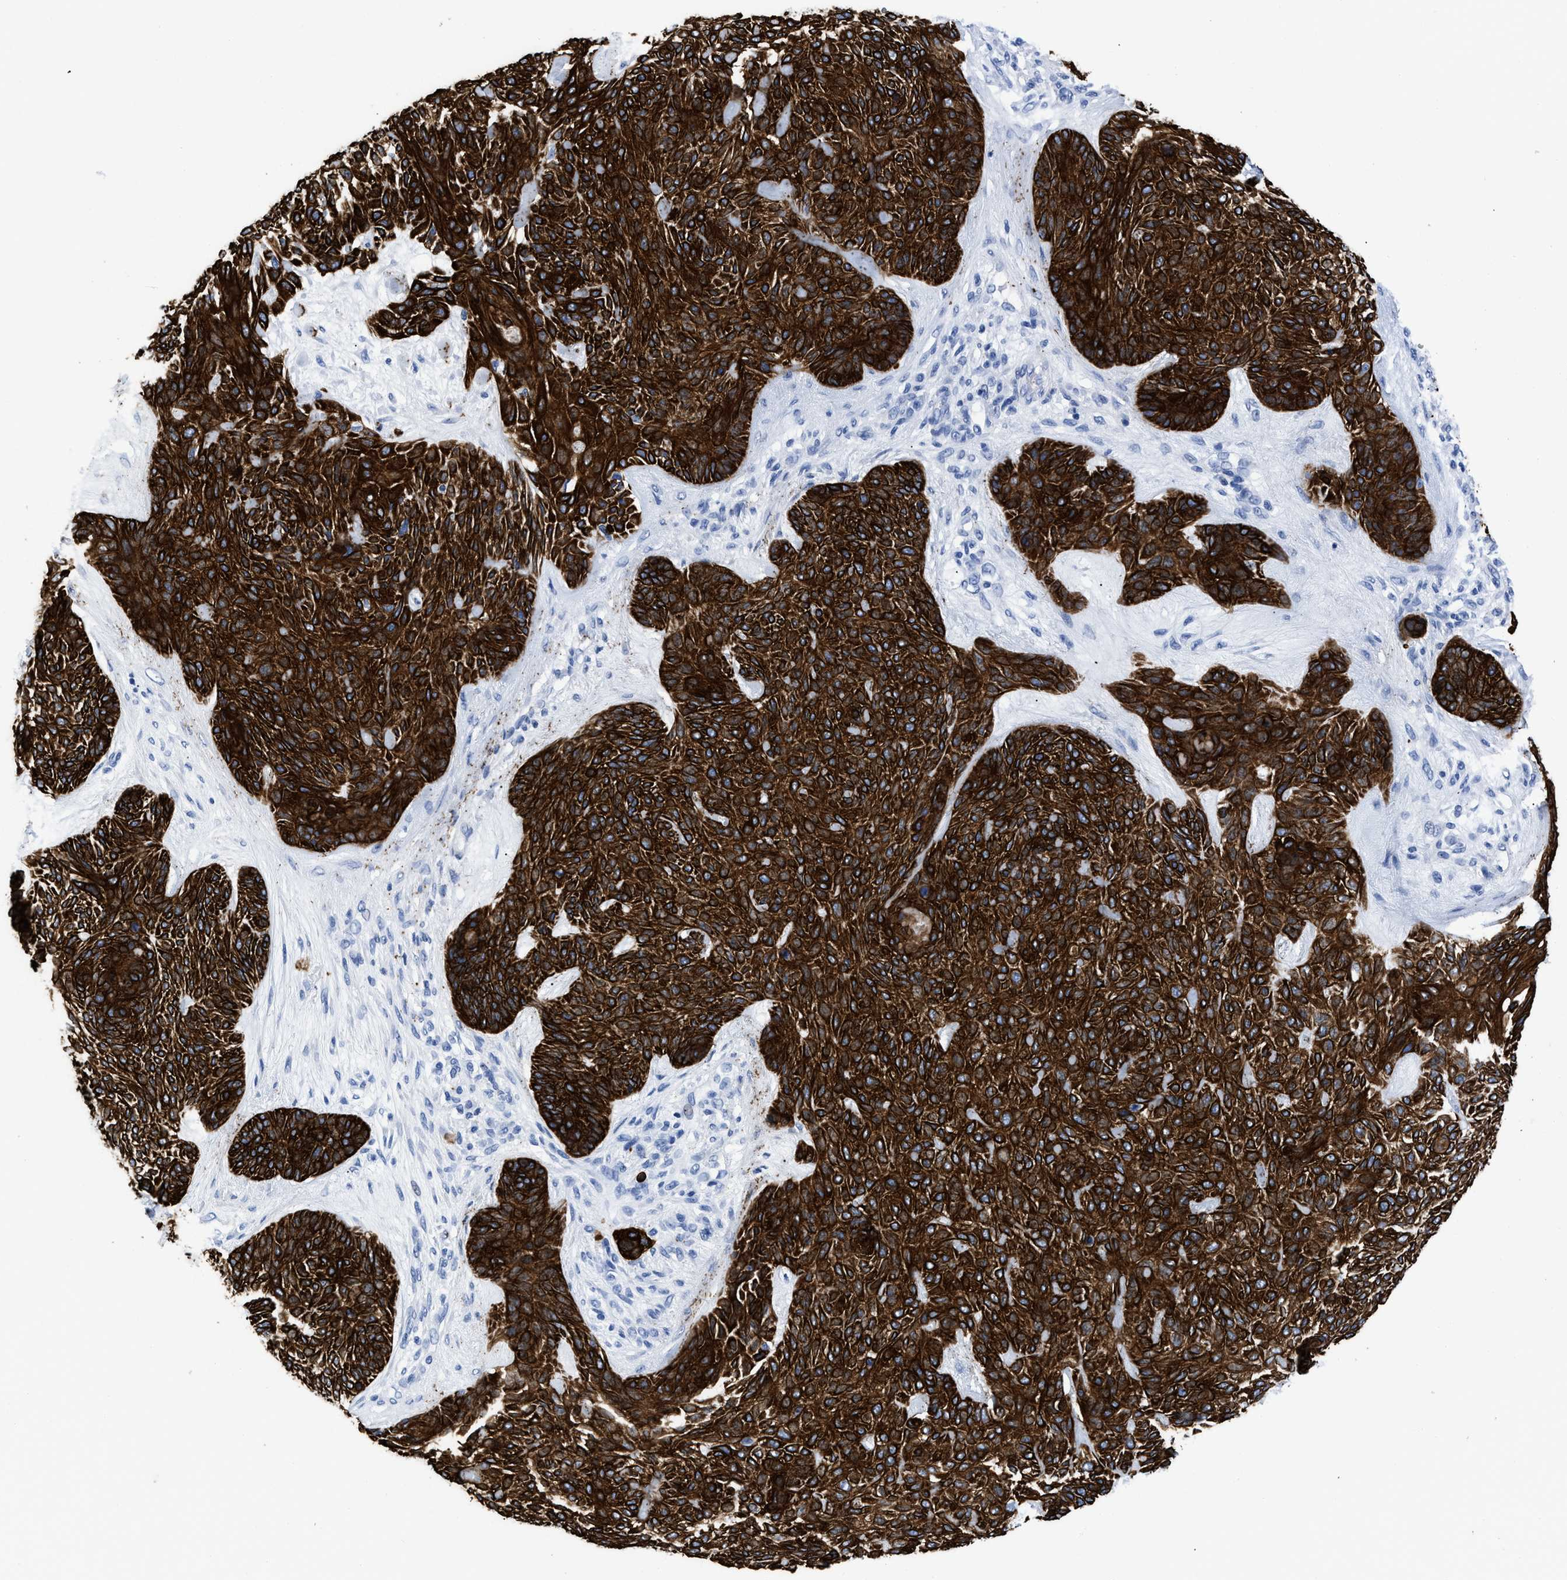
{"staining": {"intensity": "strong", "quantity": ">75%", "location": "cytoplasmic/membranous"}, "tissue": "skin cancer", "cell_type": "Tumor cells", "image_type": "cancer", "snomed": [{"axis": "morphology", "description": "Basal cell carcinoma"}, {"axis": "topography", "description": "Skin"}], "caption": "IHC micrograph of human skin basal cell carcinoma stained for a protein (brown), which shows high levels of strong cytoplasmic/membranous positivity in about >75% of tumor cells.", "gene": "DUSP26", "patient": {"sex": "male", "age": 55}}